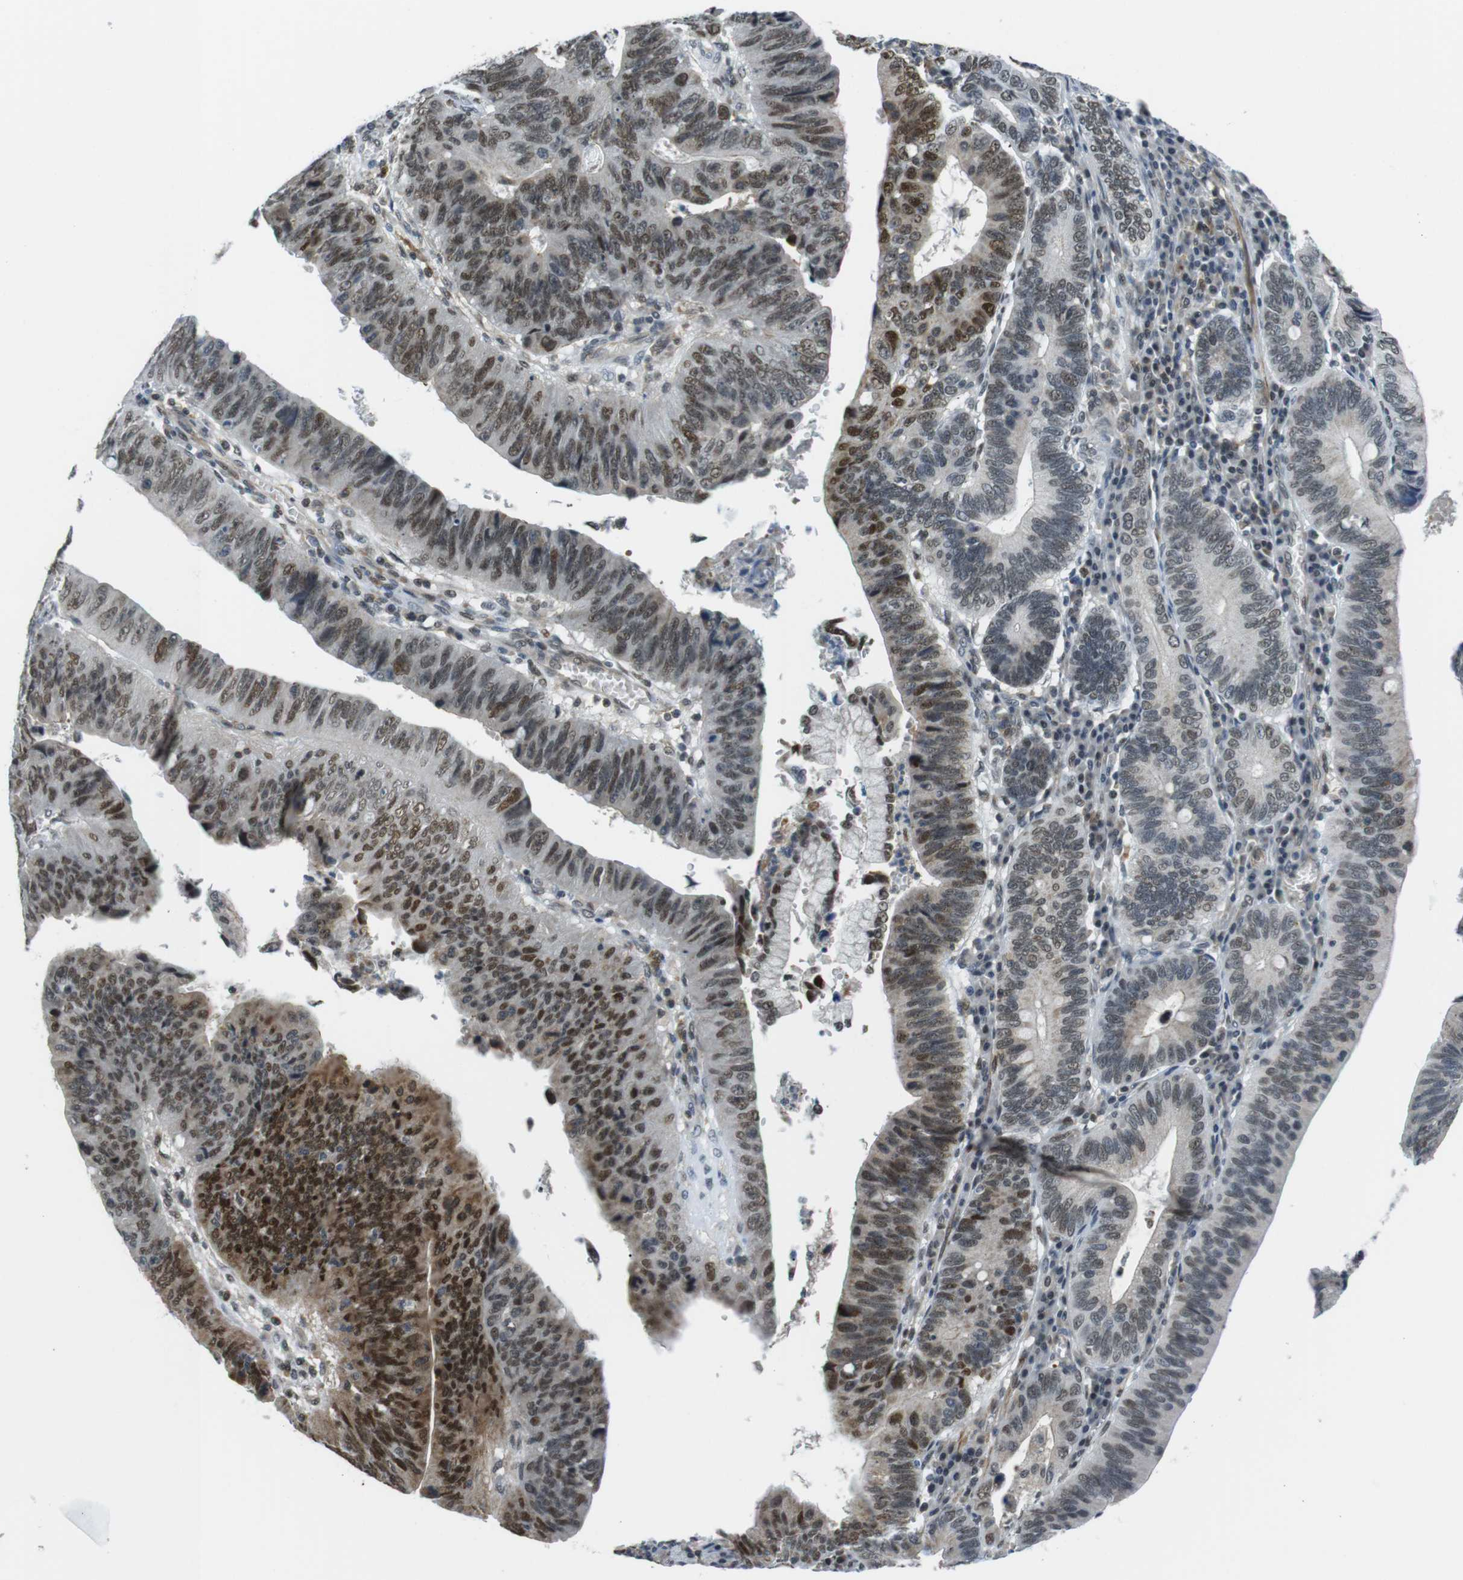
{"staining": {"intensity": "moderate", "quantity": "25%-75%", "location": "cytoplasmic/membranous,nuclear"}, "tissue": "stomach cancer", "cell_type": "Tumor cells", "image_type": "cancer", "snomed": [{"axis": "morphology", "description": "Adenocarcinoma, NOS"}, {"axis": "topography", "description": "Stomach"}], "caption": "Tumor cells exhibit medium levels of moderate cytoplasmic/membranous and nuclear expression in about 25%-75% of cells in human stomach cancer. Ihc stains the protein of interest in brown and the nuclei are stained blue.", "gene": "USP7", "patient": {"sex": "male", "age": 59}}